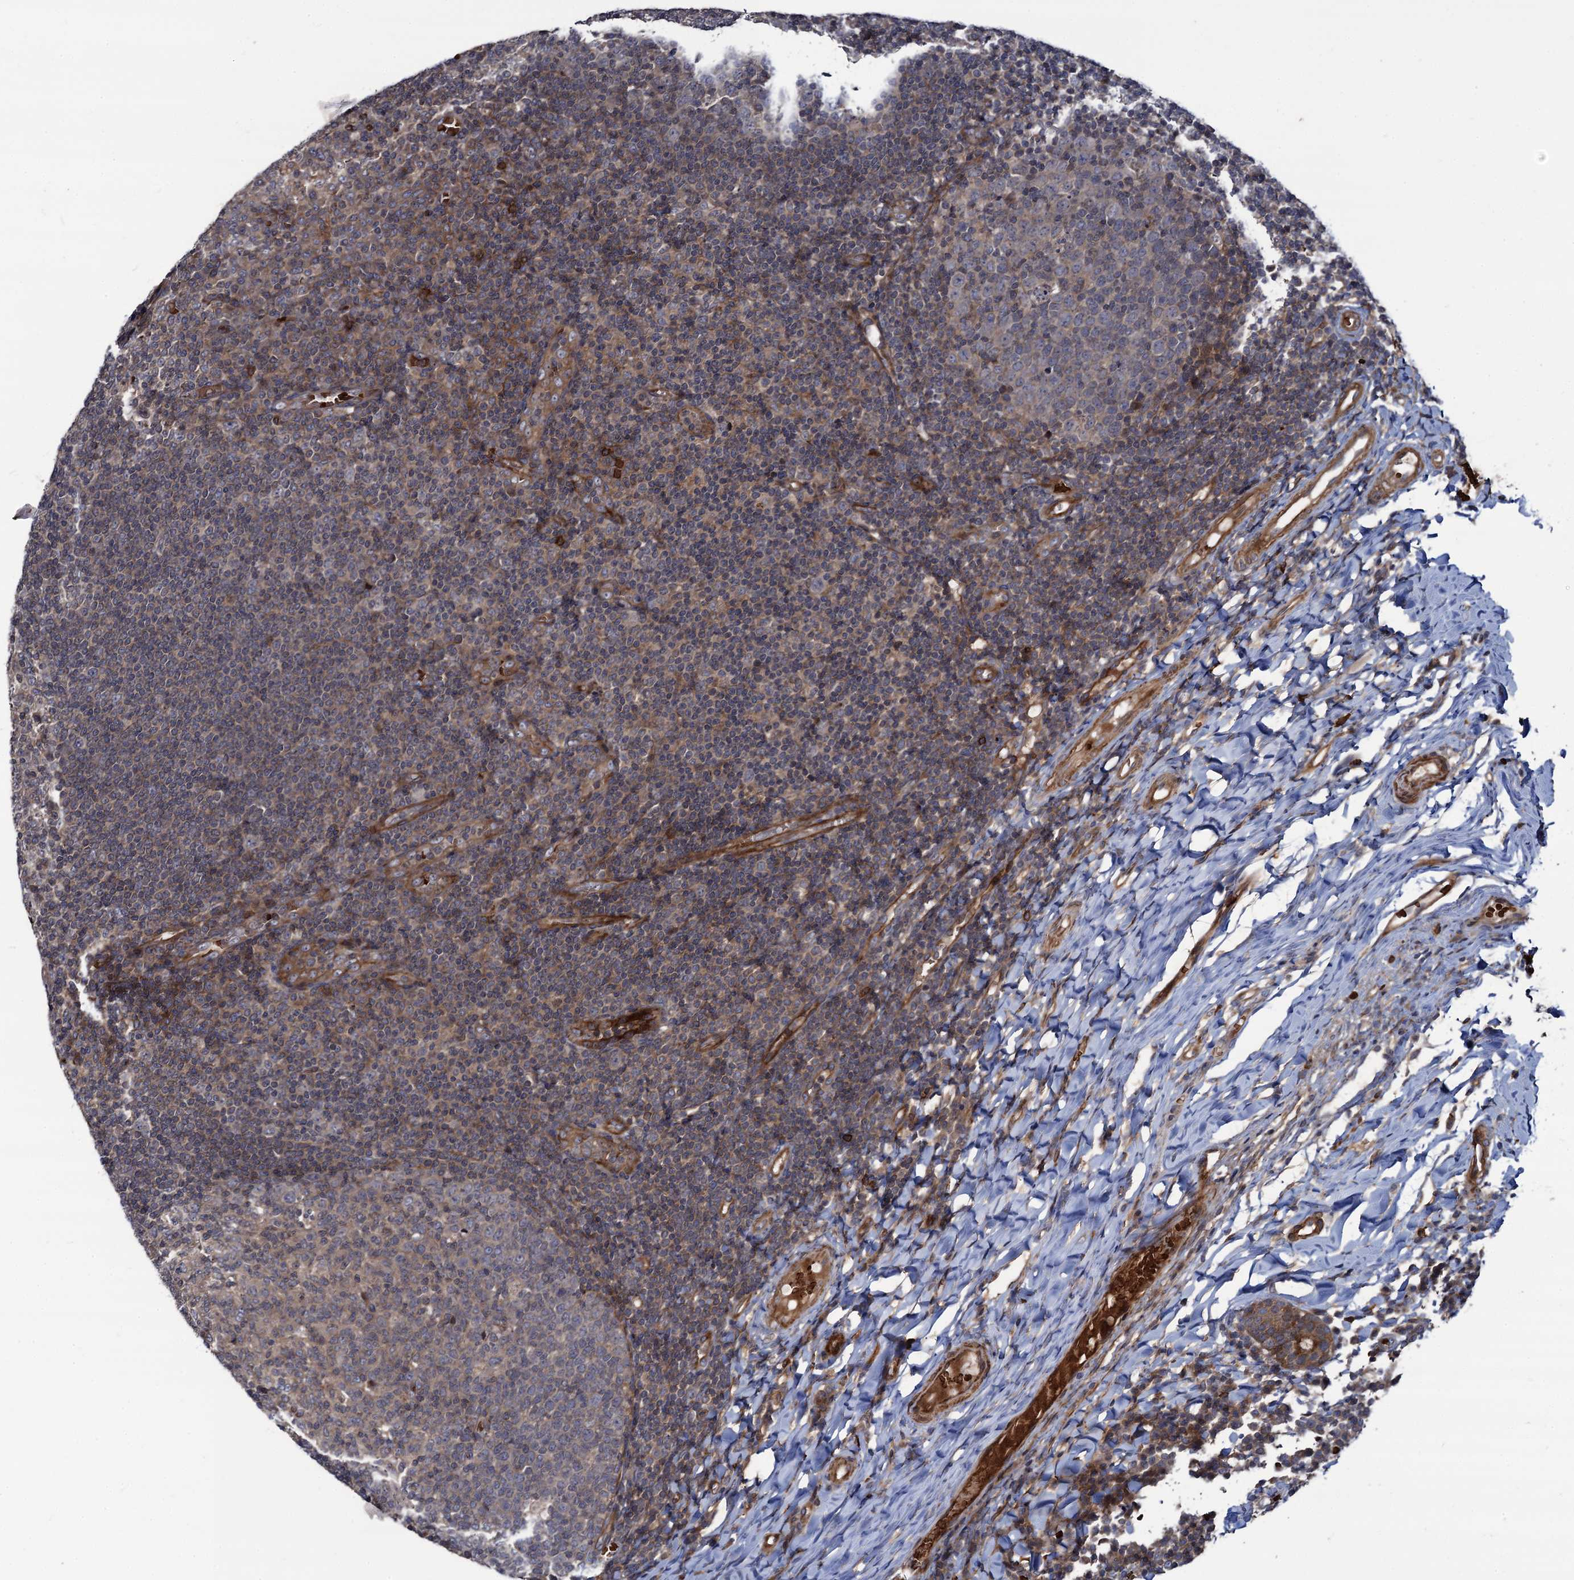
{"staining": {"intensity": "weak", "quantity": "<25%", "location": "cytoplasmic/membranous"}, "tissue": "tonsil", "cell_type": "Germinal center cells", "image_type": "normal", "snomed": [{"axis": "morphology", "description": "Normal tissue, NOS"}, {"axis": "topography", "description": "Tonsil"}], "caption": "Tonsil stained for a protein using immunohistochemistry demonstrates no expression germinal center cells.", "gene": "KXD1", "patient": {"sex": "female", "age": 19}}